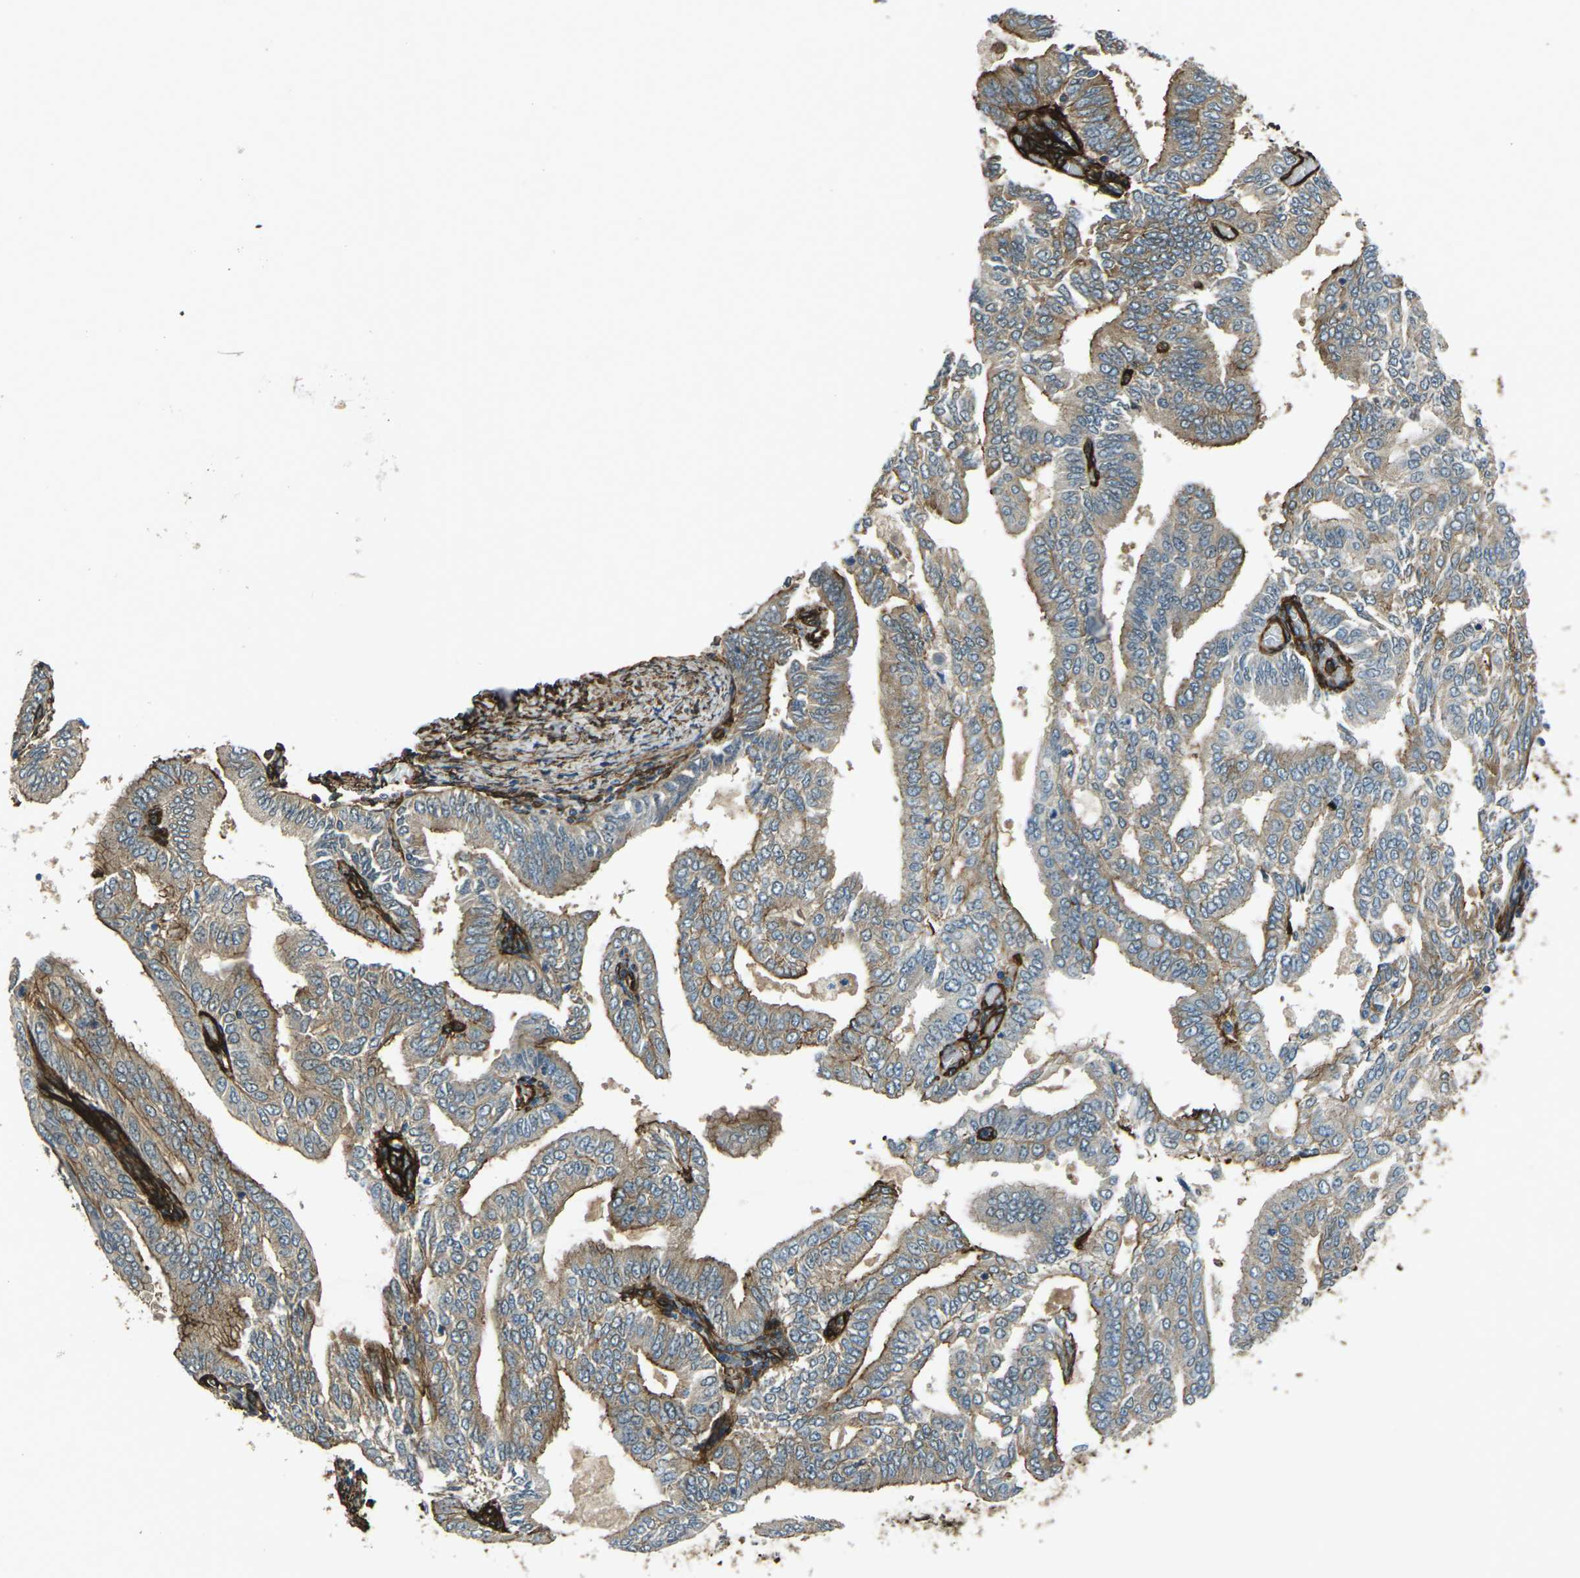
{"staining": {"intensity": "moderate", "quantity": "25%-75%", "location": "cytoplasmic/membranous"}, "tissue": "endometrial cancer", "cell_type": "Tumor cells", "image_type": "cancer", "snomed": [{"axis": "morphology", "description": "Adenocarcinoma, NOS"}, {"axis": "topography", "description": "Endometrium"}], "caption": "This is an image of immunohistochemistry staining of adenocarcinoma (endometrial), which shows moderate staining in the cytoplasmic/membranous of tumor cells.", "gene": "GRAMD1C", "patient": {"sex": "female", "age": 58}}